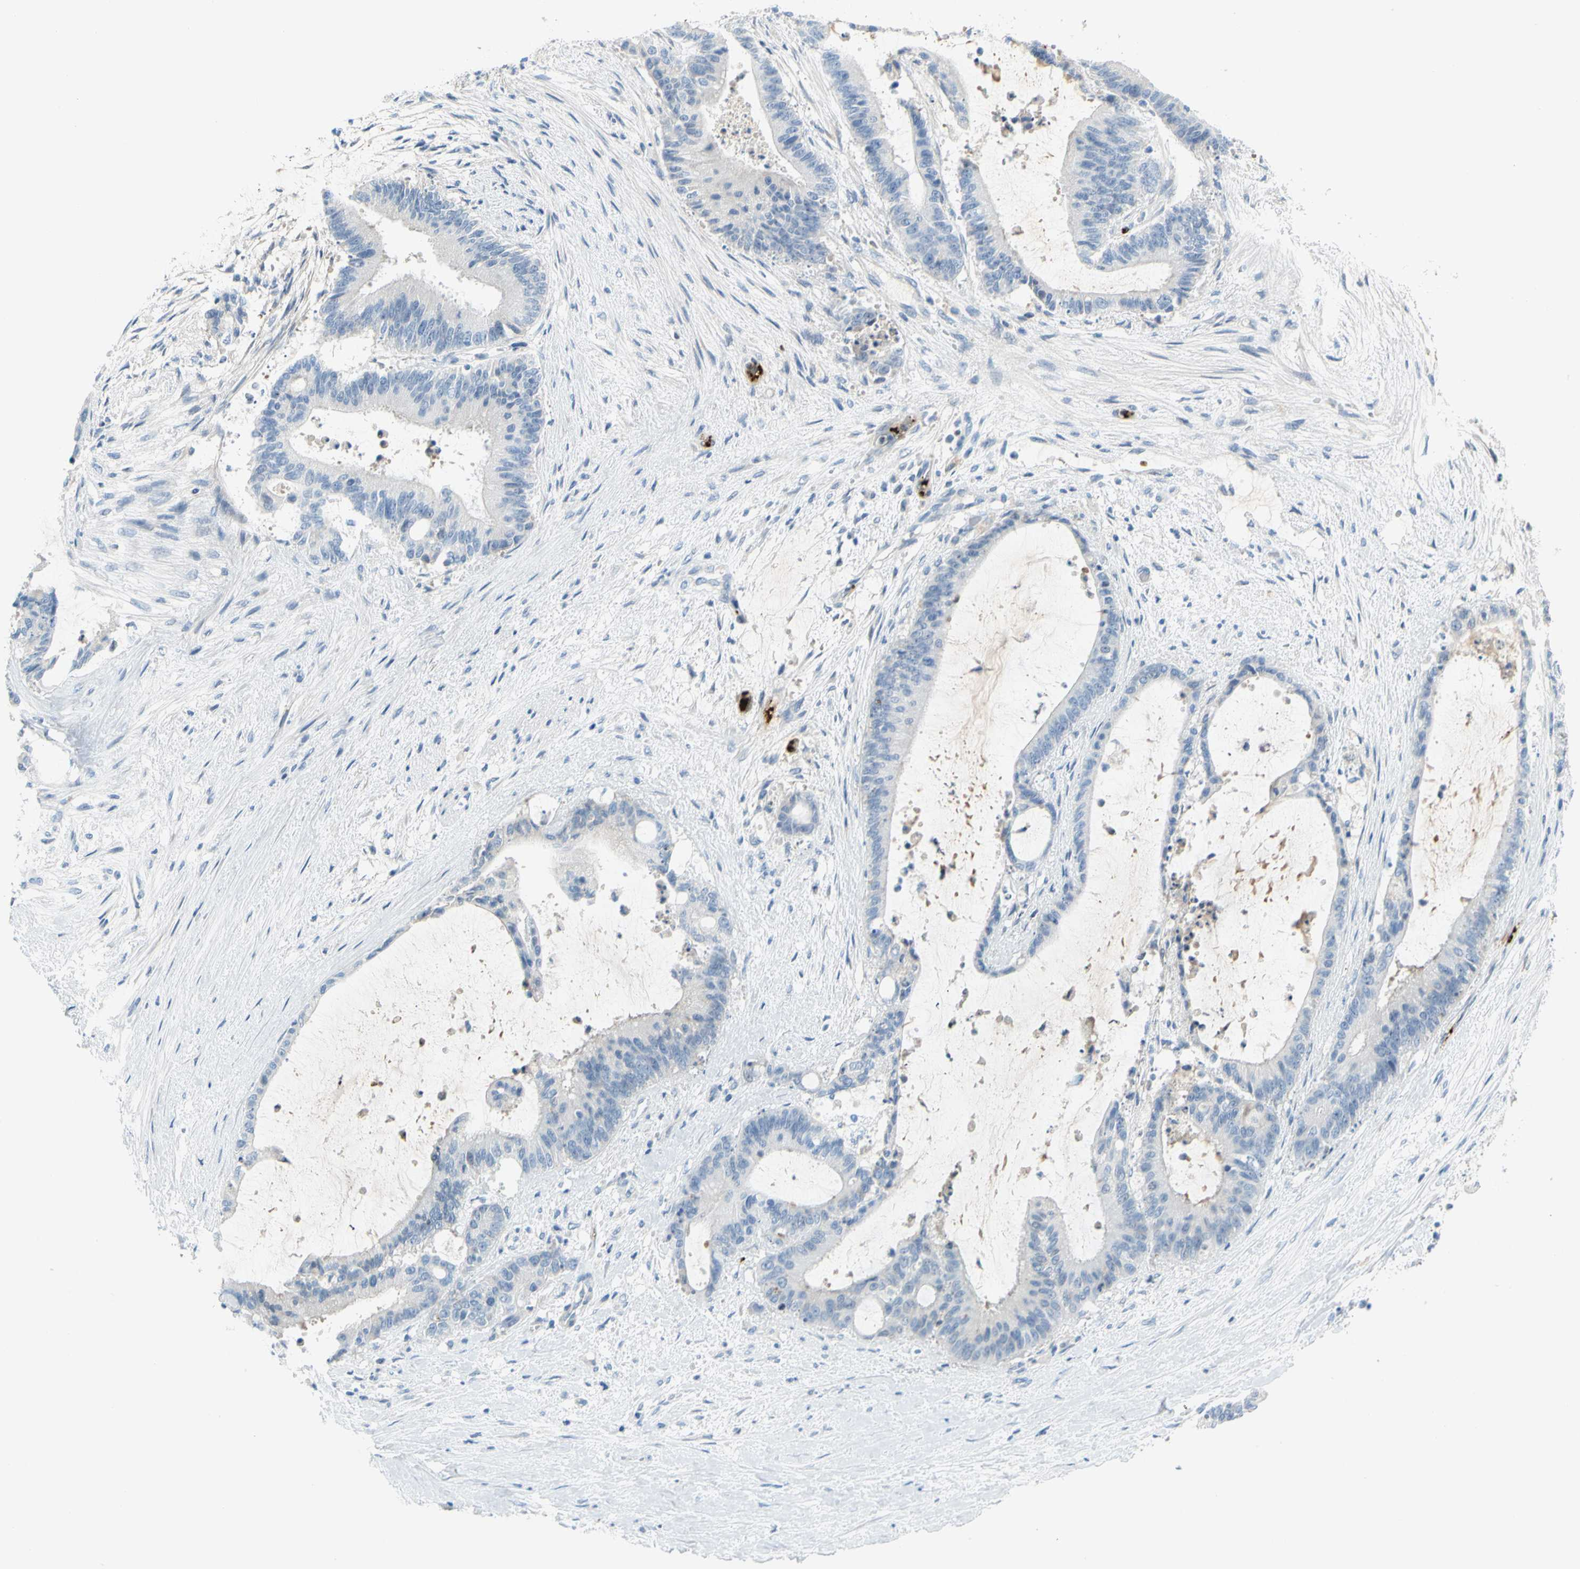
{"staining": {"intensity": "negative", "quantity": "none", "location": "none"}, "tissue": "liver cancer", "cell_type": "Tumor cells", "image_type": "cancer", "snomed": [{"axis": "morphology", "description": "Cholangiocarcinoma"}, {"axis": "topography", "description": "Liver"}], "caption": "DAB immunohistochemical staining of human cholangiocarcinoma (liver) exhibits no significant positivity in tumor cells.", "gene": "PPBP", "patient": {"sex": "female", "age": 73}}